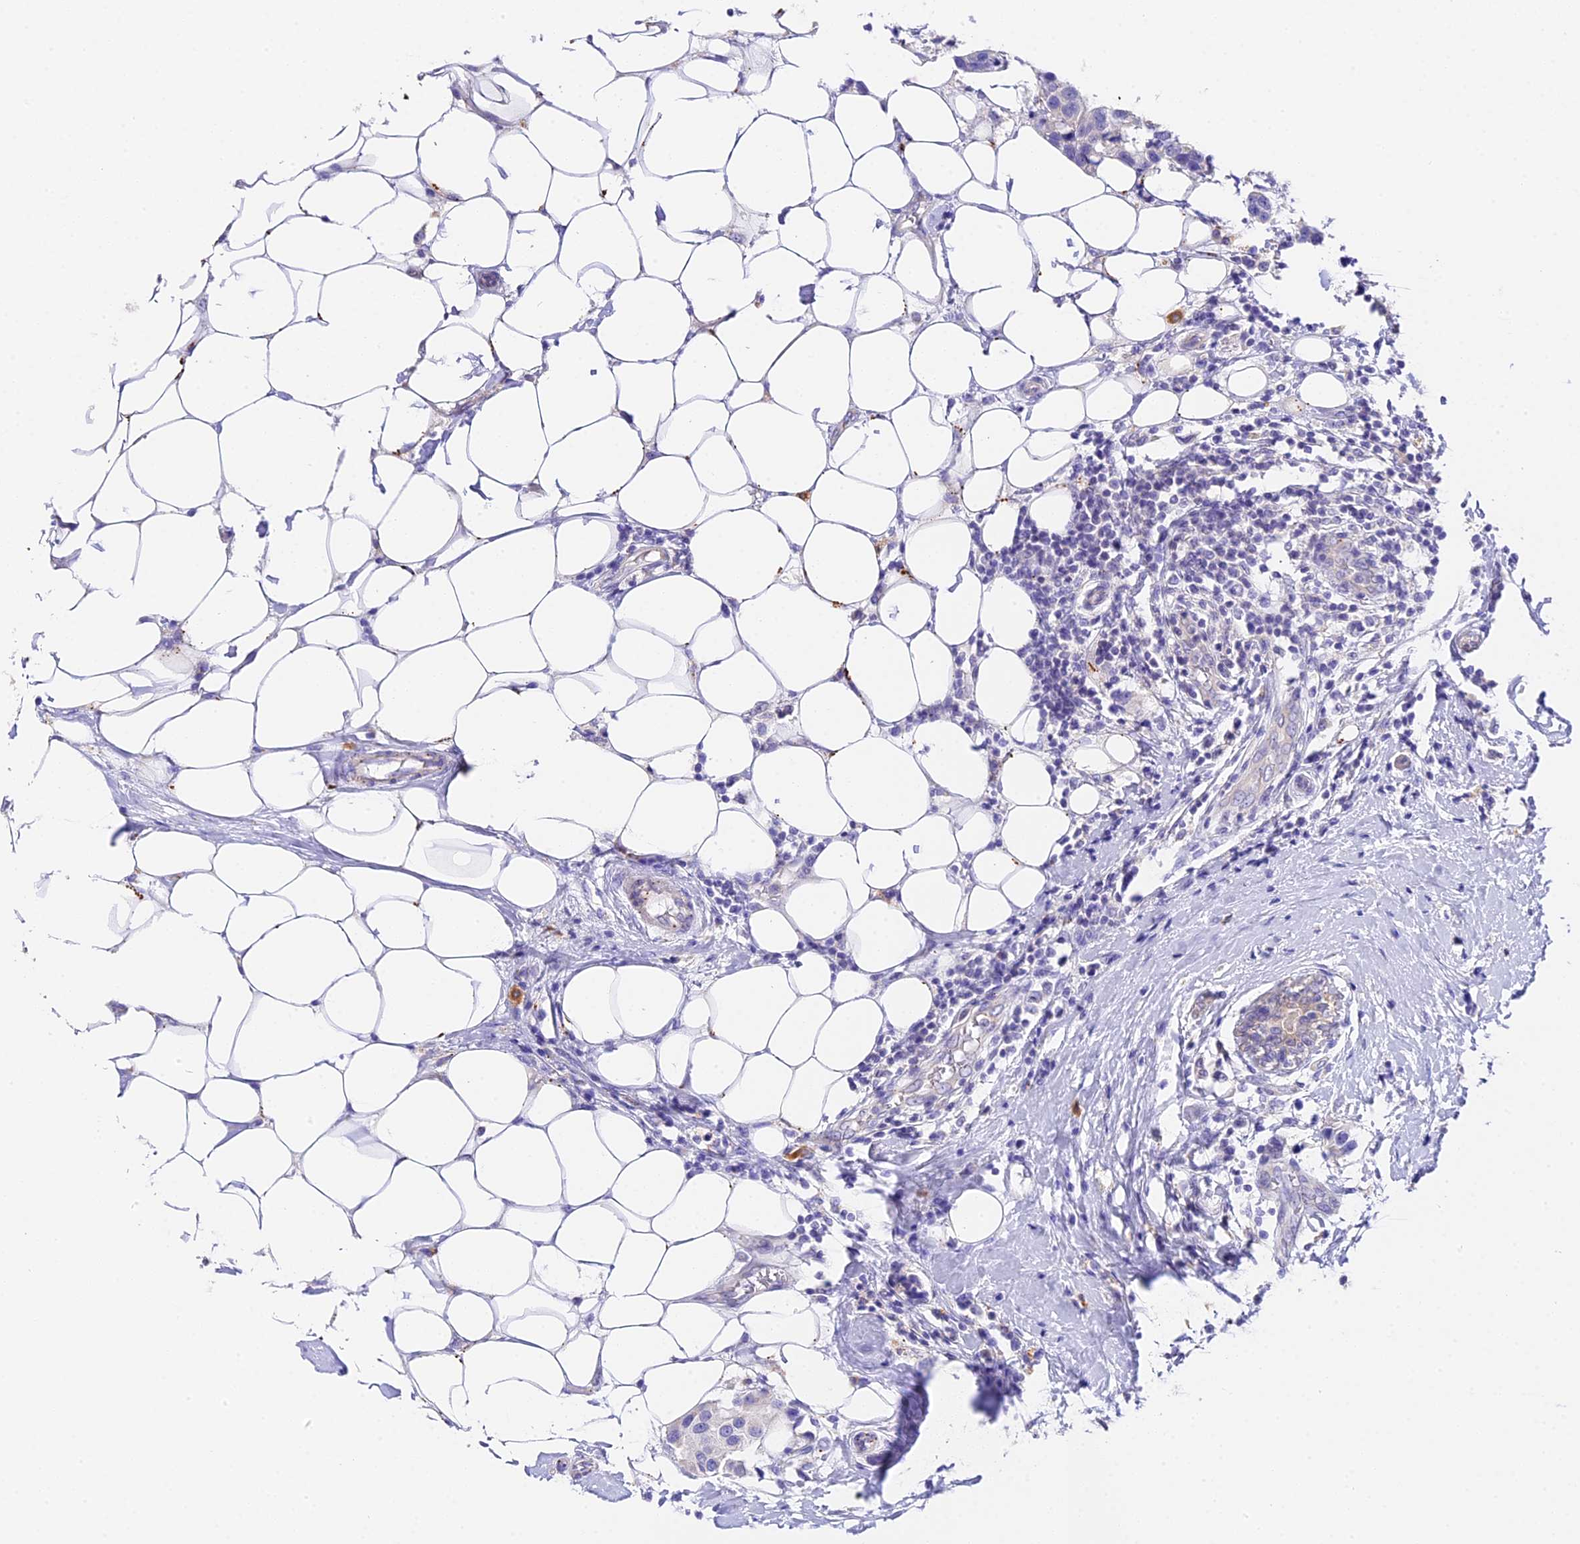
{"staining": {"intensity": "negative", "quantity": "none", "location": "none"}, "tissue": "breast cancer", "cell_type": "Tumor cells", "image_type": "cancer", "snomed": [{"axis": "morphology", "description": "Normal tissue, NOS"}, {"axis": "morphology", "description": "Duct carcinoma"}, {"axis": "topography", "description": "Breast"}], "caption": "Photomicrograph shows no significant protein staining in tumor cells of breast cancer.", "gene": "LYPD6", "patient": {"sex": "female", "age": 39}}